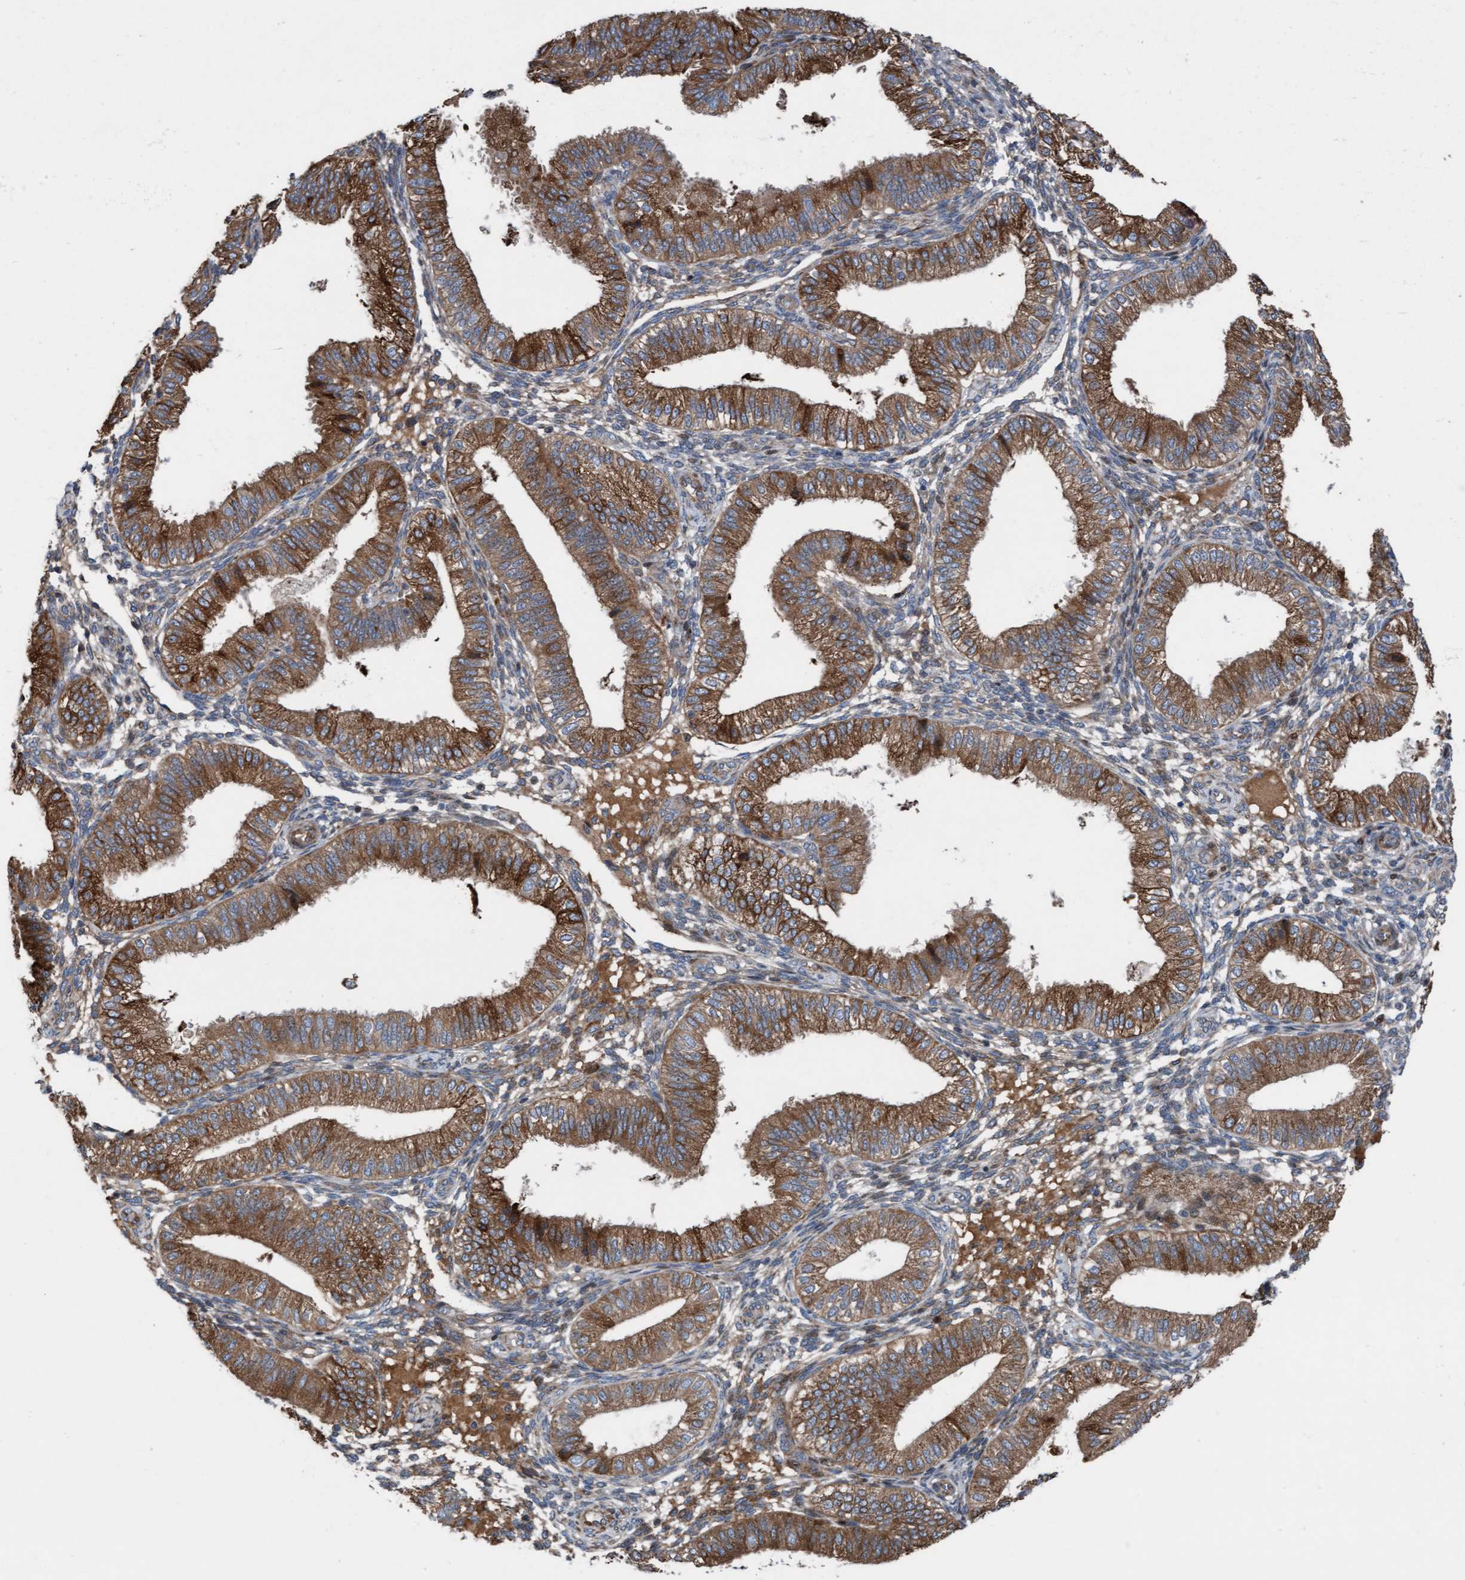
{"staining": {"intensity": "moderate", "quantity": "<25%", "location": "cytoplasmic/membranous"}, "tissue": "endometrium", "cell_type": "Cells in endometrial stroma", "image_type": "normal", "snomed": [{"axis": "morphology", "description": "Normal tissue, NOS"}, {"axis": "topography", "description": "Endometrium"}], "caption": "This is a micrograph of immunohistochemistry staining of normal endometrium, which shows moderate expression in the cytoplasmic/membranous of cells in endometrial stroma.", "gene": "KLHL26", "patient": {"sex": "female", "age": 39}}